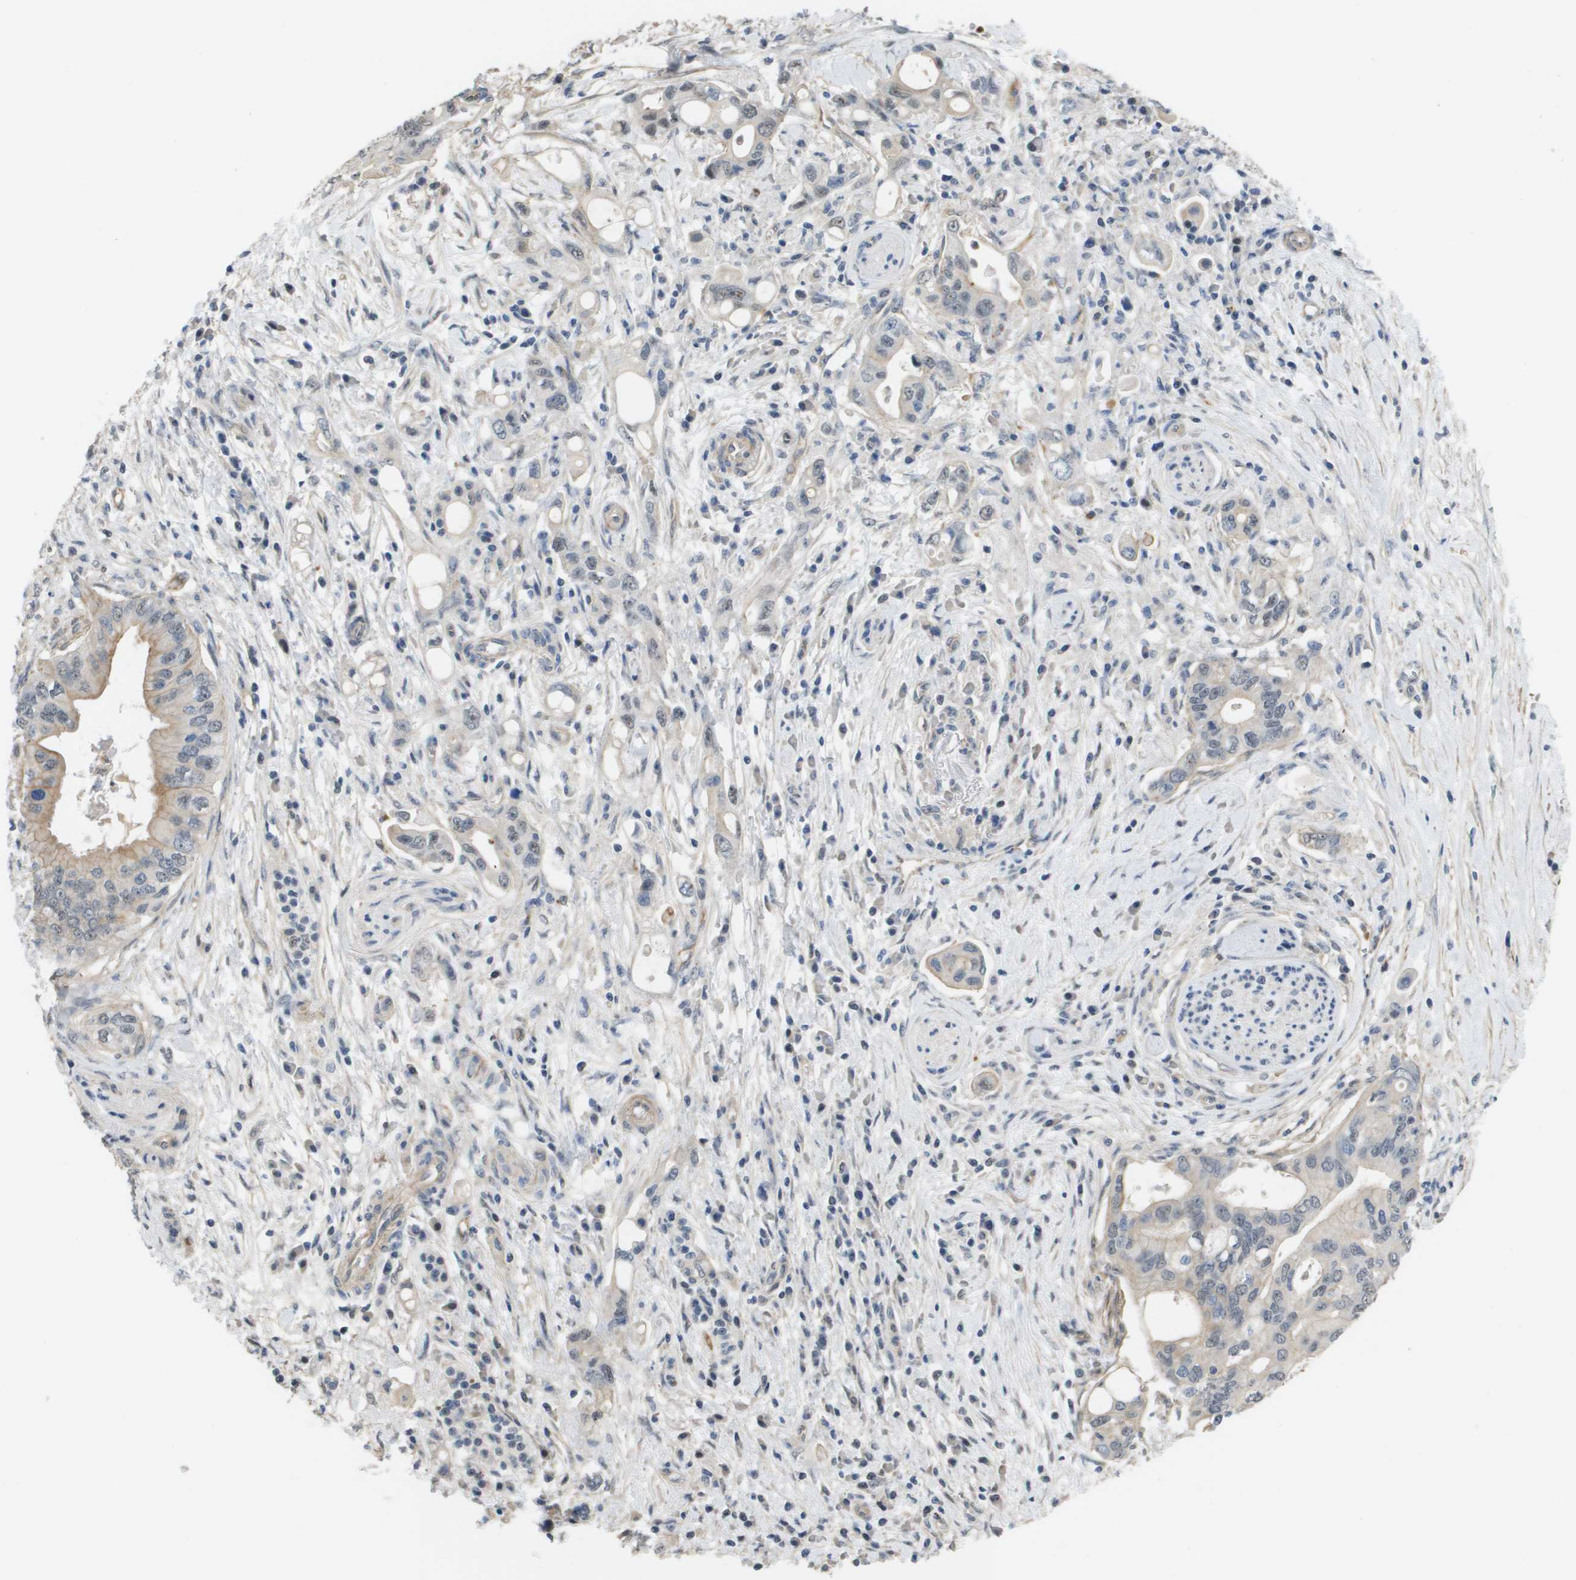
{"staining": {"intensity": "weak", "quantity": "<25%", "location": "cytoplasmic/membranous"}, "tissue": "pancreatic cancer", "cell_type": "Tumor cells", "image_type": "cancer", "snomed": [{"axis": "morphology", "description": "Adenocarcinoma, NOS"}, {"axis": "topography", "description": "Pancreas"}], "caption": "This photomicrograph is of pancreatic cancer stained with immunohistochemistry to label a protein in brown with the nuclei are counter-stained blue. There is no expression in tumor cells.", "gene": "RNF112", "patient": {"sex": "female", "age": 73}}